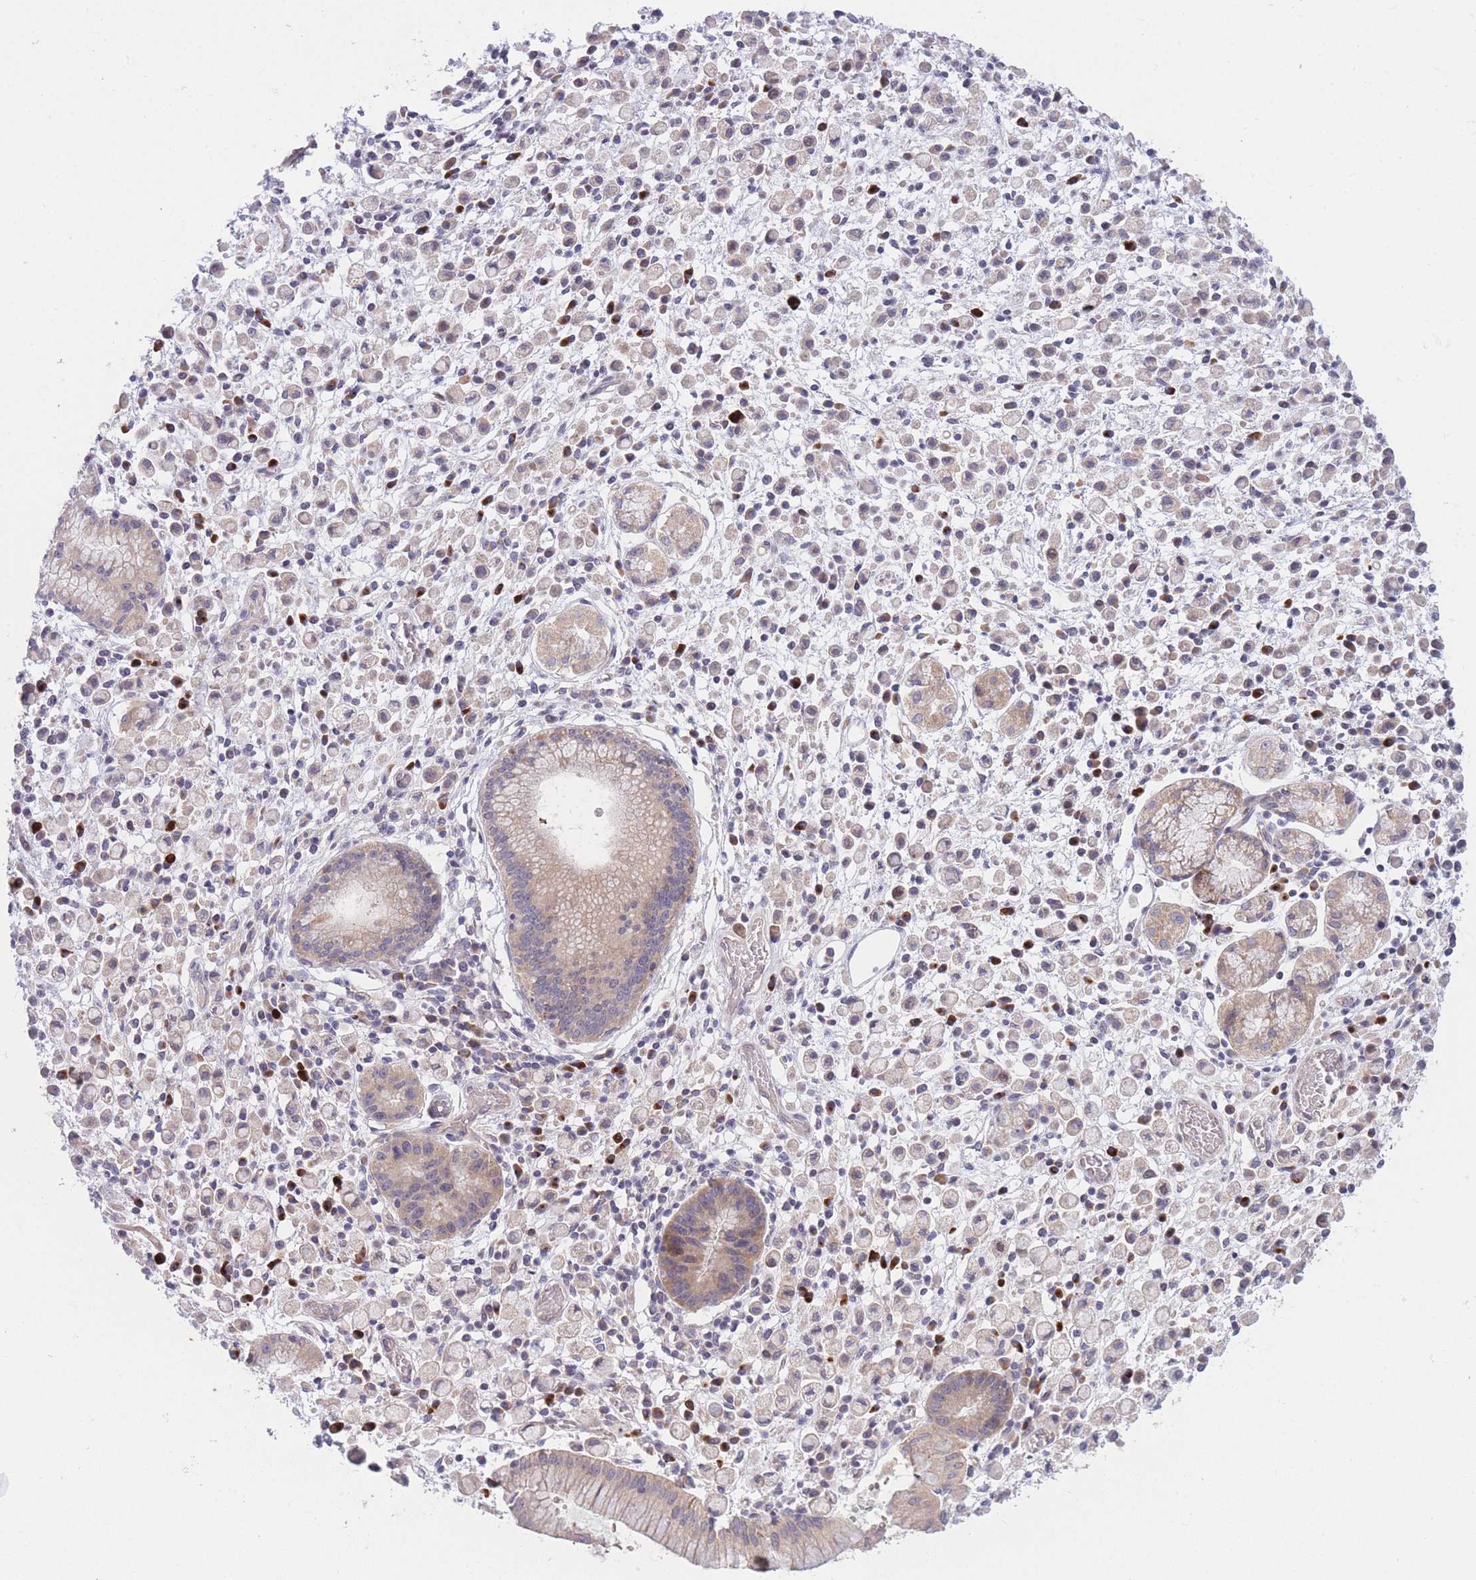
{"staining": {"intensity": "weak", "quantity": "<25%", "location": "cytoplasmic/membranous"}, "tissue": "stomach cancer", "cell_type": "Tumor cells", "image_type": "cancer", "snomed": [{"axis": "morphology", "description": "Adenocarcinoma, NOS"}, {"axis": "topography", "description": "Stomach"}], "caption": "A high-resolution histopathology image shows immunohistochemistry staining of stomach cancer (adenocarcinoma), which demonstrates no significant positivity in tumor cells.", "gene": "CDC25B", "patient": {"sex": "male", "age": 77}}